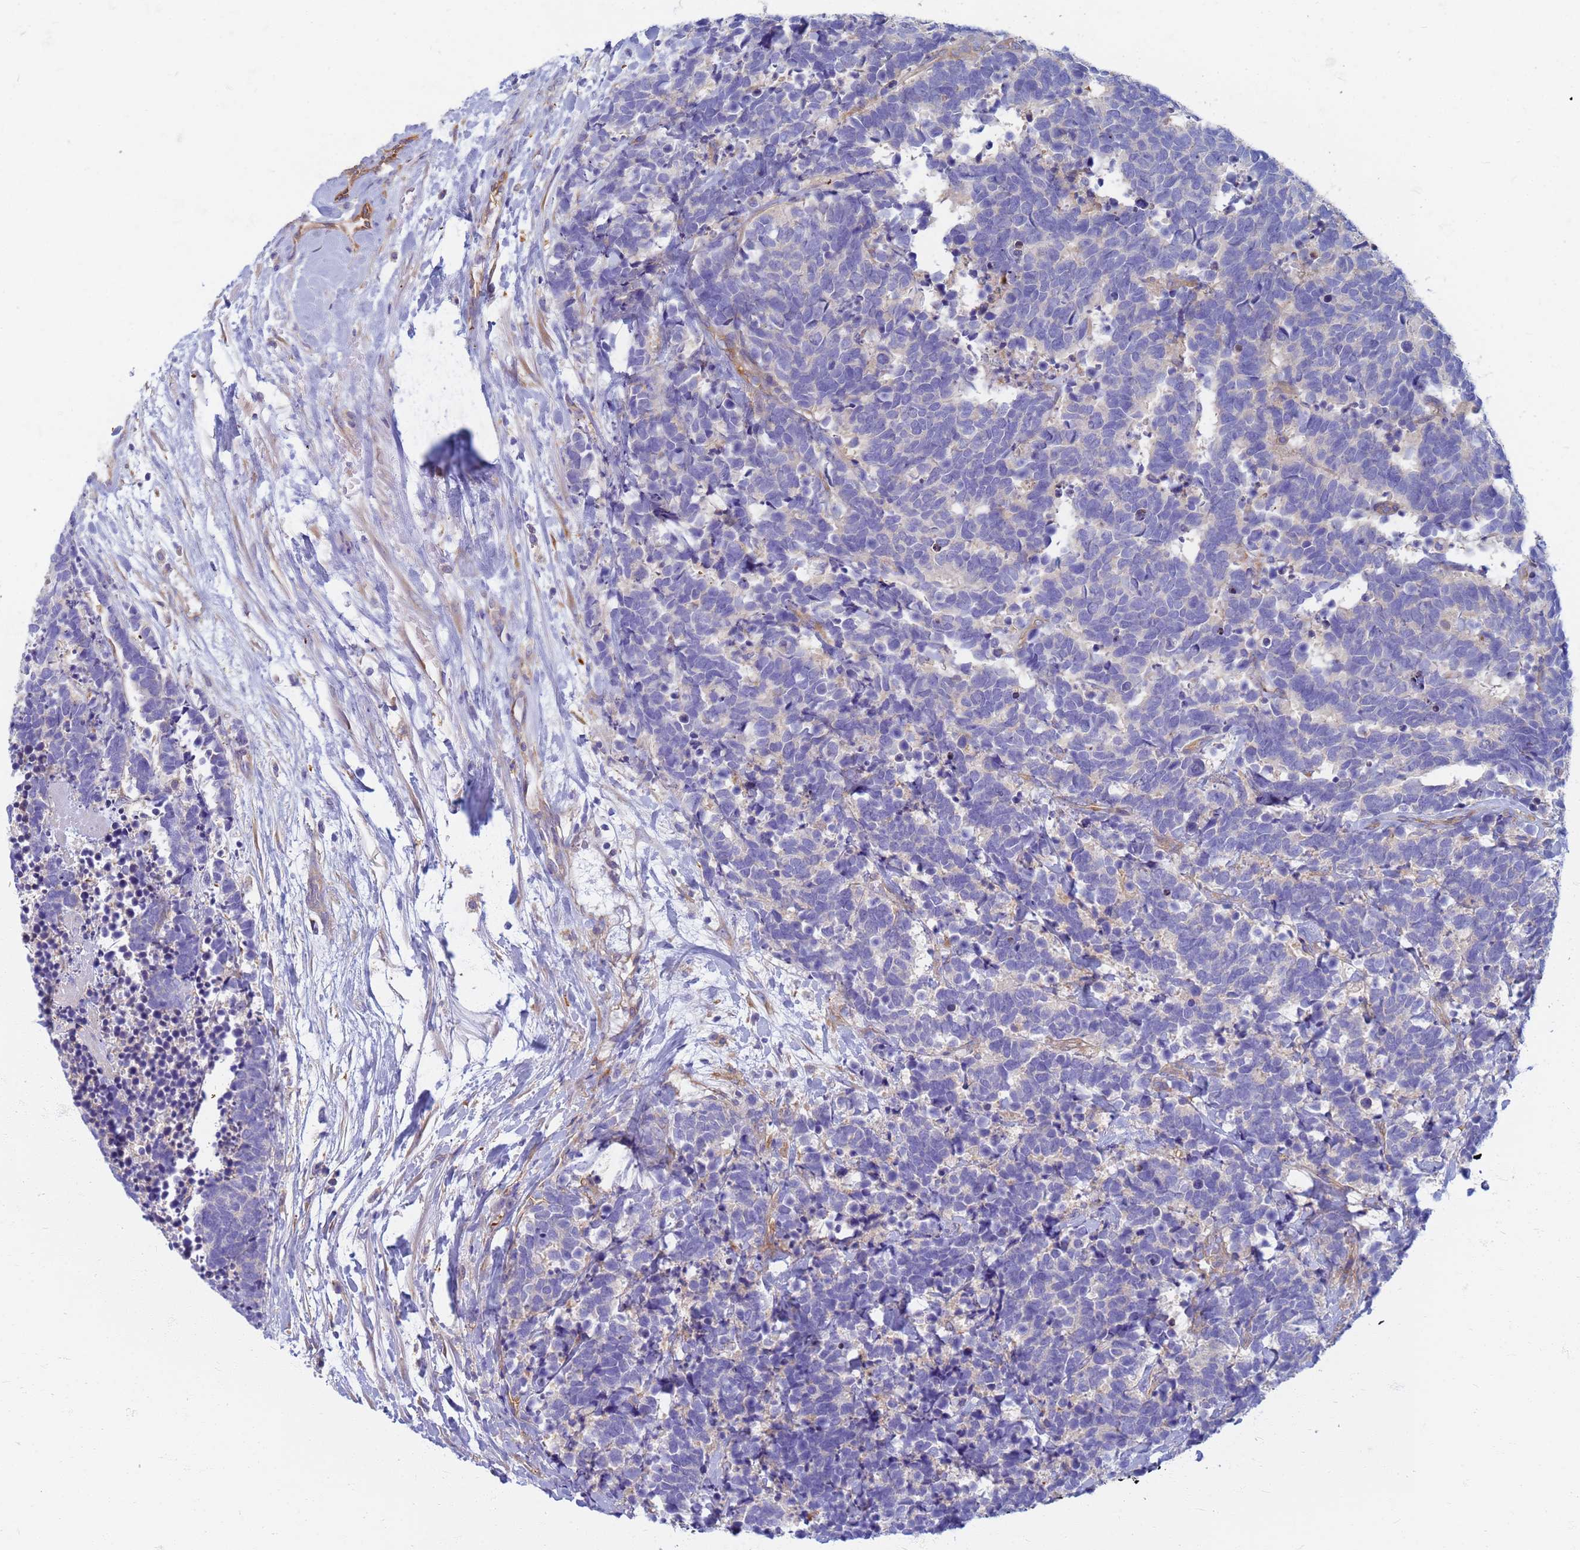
{"staining": {"intensity": "negative", "quantity": "none", "location": "none"}, "tissue": "carcinoid", "cell_type": "Tumor cells", "image_type": "cancer", "snomed": [{"axis": "morphology", "description": "Carcinoma, NOS"}, {"axis": "morphology", "description": "Carcinoid, malignant, NOS"}, {"axis": "topography", "description": "Prostate"}], "caption": "Carcinoid was stained to show a protein in brown. There is no significant expression in tumor cells.", "gene": "EEA1", "patient": {"sex": "male", "age": 57}}